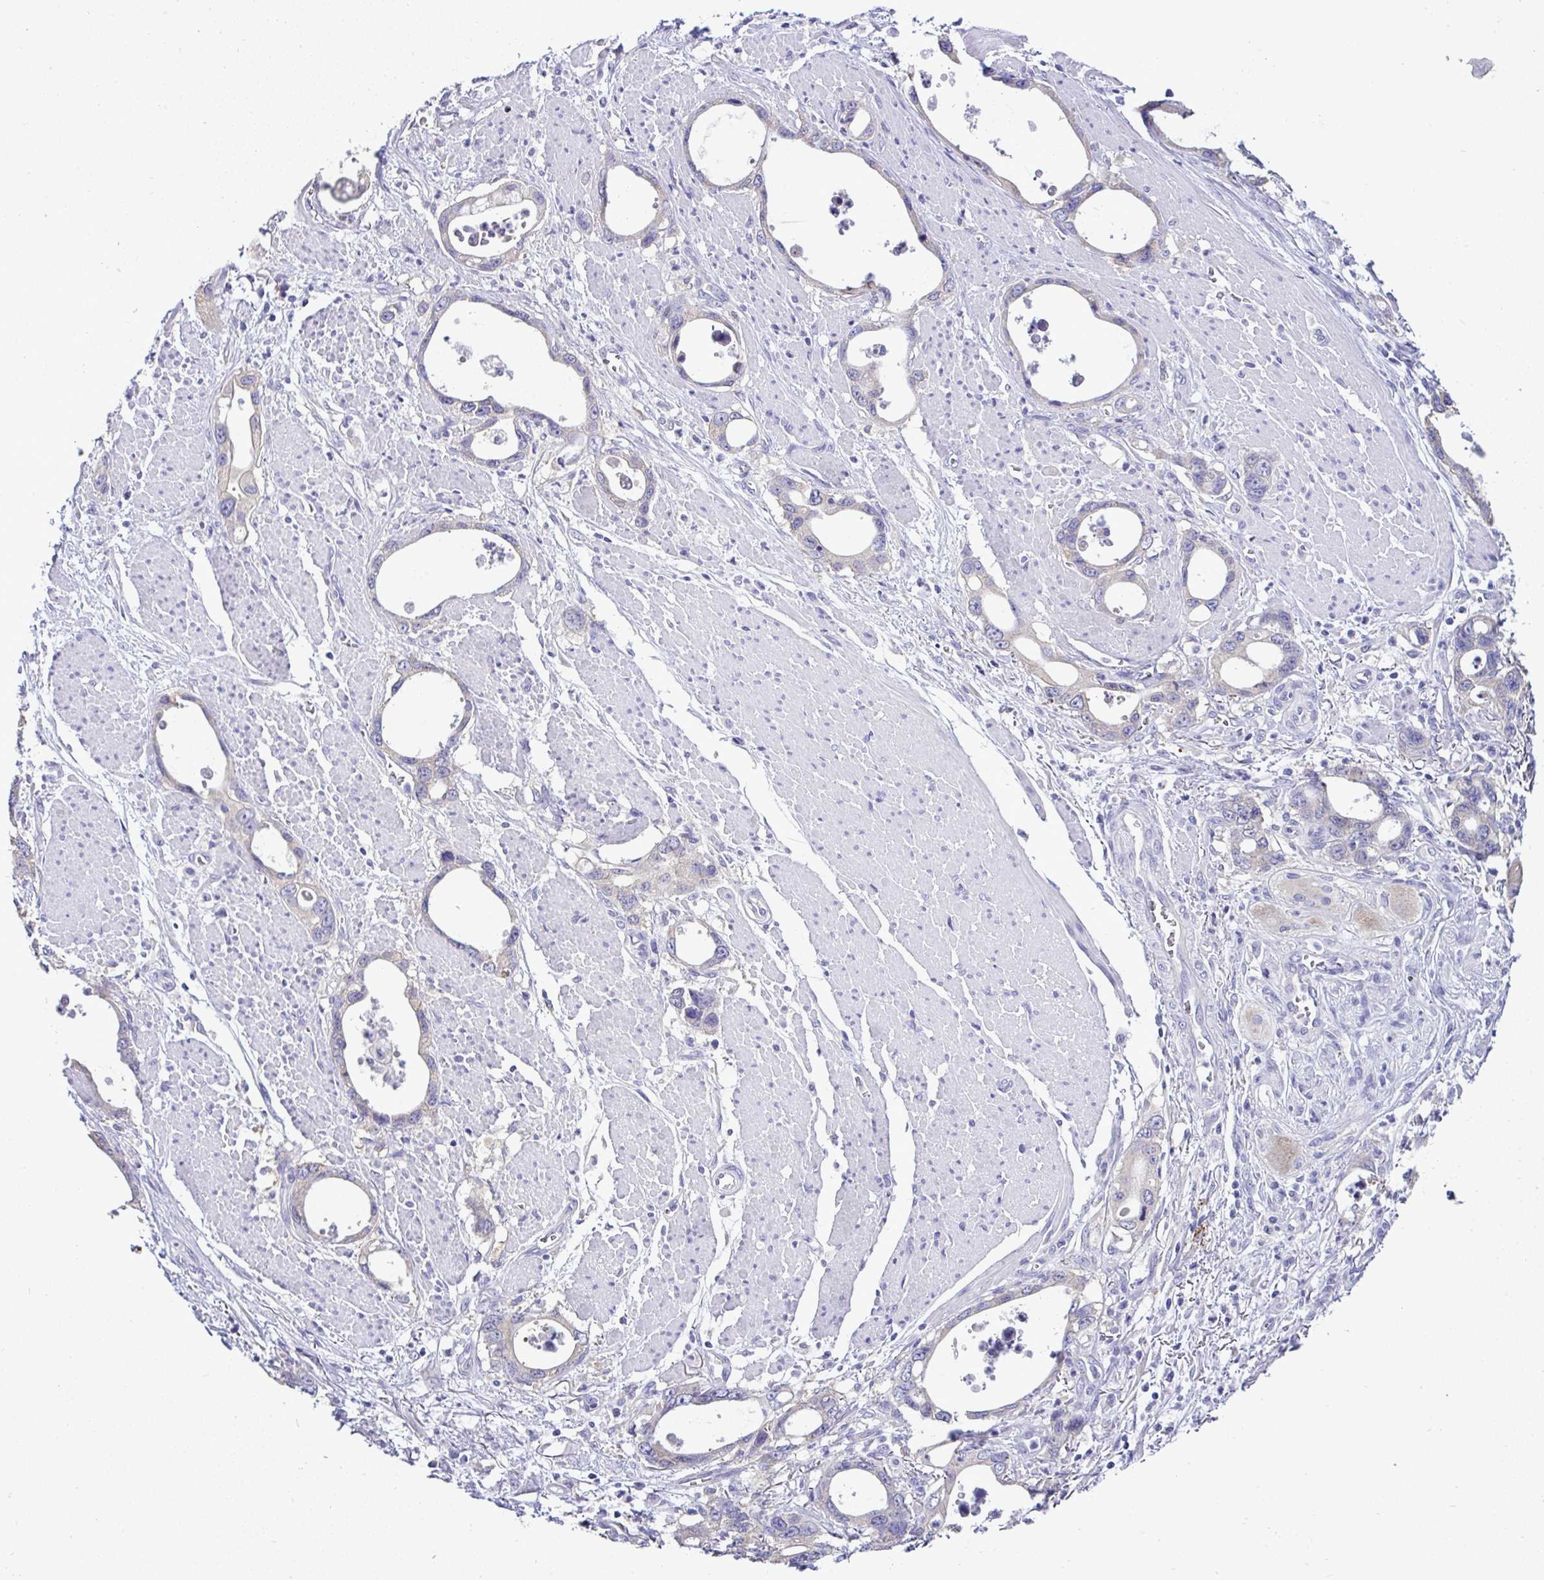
{"staining": {"intensity": "weak", "quantity": "25%-75%", "location": "cytoplasmic/membranous"}, "tissue": "stomach cancer", "cell_type": "Tumor cells", "image_type": "cancer", "snomed": [{"axis": "morphology", "description": "Adenocarcinoma, NOS"}, {"axis": "topography", "description": "Stomach, upper"}], "caption": "Protein positivity by IHC demonstrates weak cytoplasmic/membranous staining in approximately 25%-75% of tumor cells in stomach cancer.", "gene": "ST8SIA2", "patient": {"sex": "male", "age": 74}}